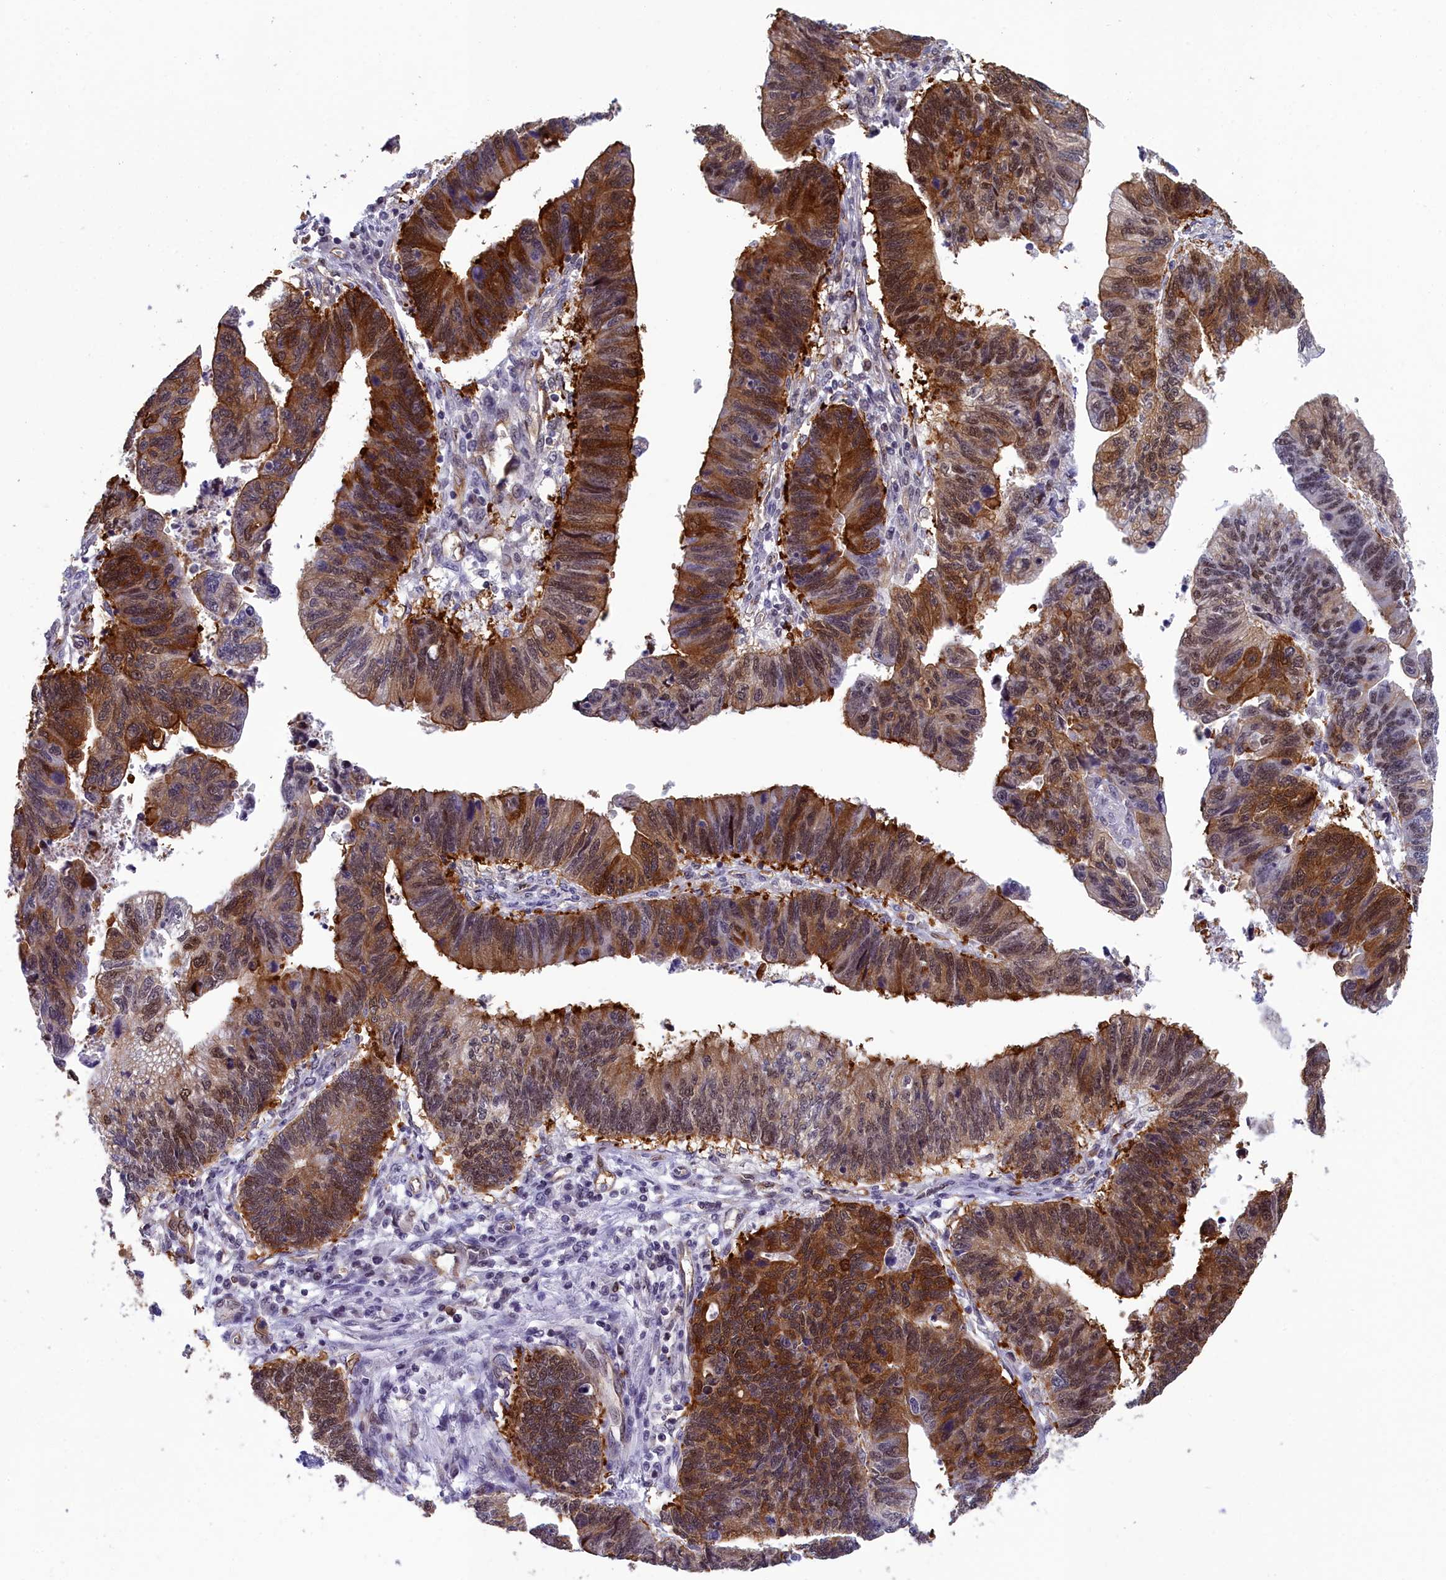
{"staining": {"intensity": "strong", "quantity": ">75%", "location": "cytoplasmic/membranous,nuclear"}, "tissue": "stomach cancer", "cell_type": "Tumor cells", "image_type": "cancer", "snomed": [{"axis": "morphology", "description": "Adenocarcinoma, NOS"}, {"axis": "topography", "description": "Stomach"}], "caption": "Strong cytoplasmic/membranous and nuclear protein expression is identified in approximately >75% of tumor cells in stomach cancer (adenocarcinoma).", "gene": "CCDC97", "patient": {"sex": "male", "age": 59}}